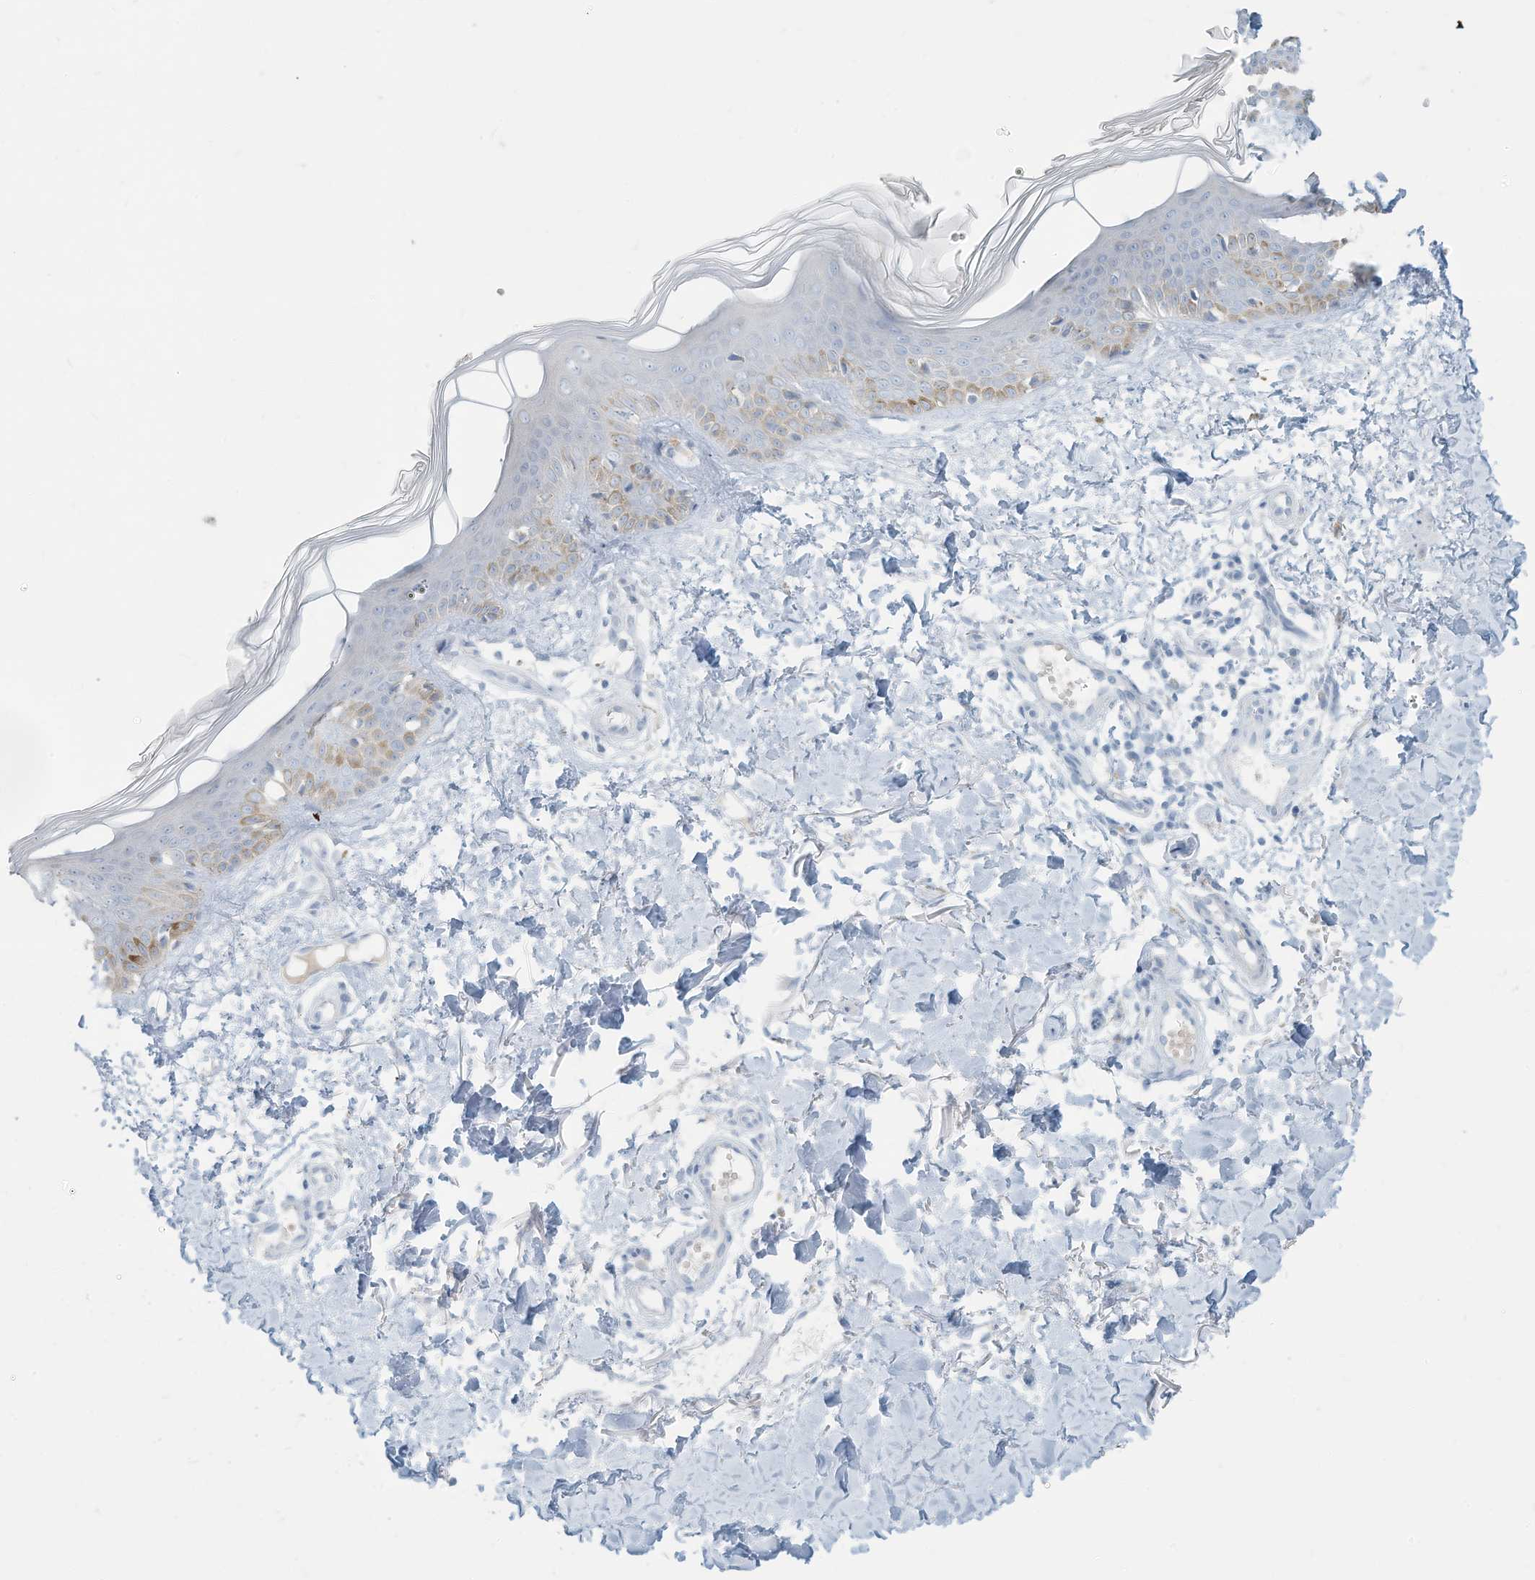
{"staining": {"intensity": "negative", "quantity": "none", "location": "none"}, "tissue": "skin", "cell_type": "Fibroblasts", "image_type": "normal", "snomed": [{"axis": "morphology", "description": "Normal tissue, NOS"}, {"axis": "topography", "description": "Skin"}], "caption": "DAB immunohistochemical staining of benign skin shows no significant expression in fibroblasts.", "gene": "ERI2", "patient": {"sex": "male", "age": 37}}